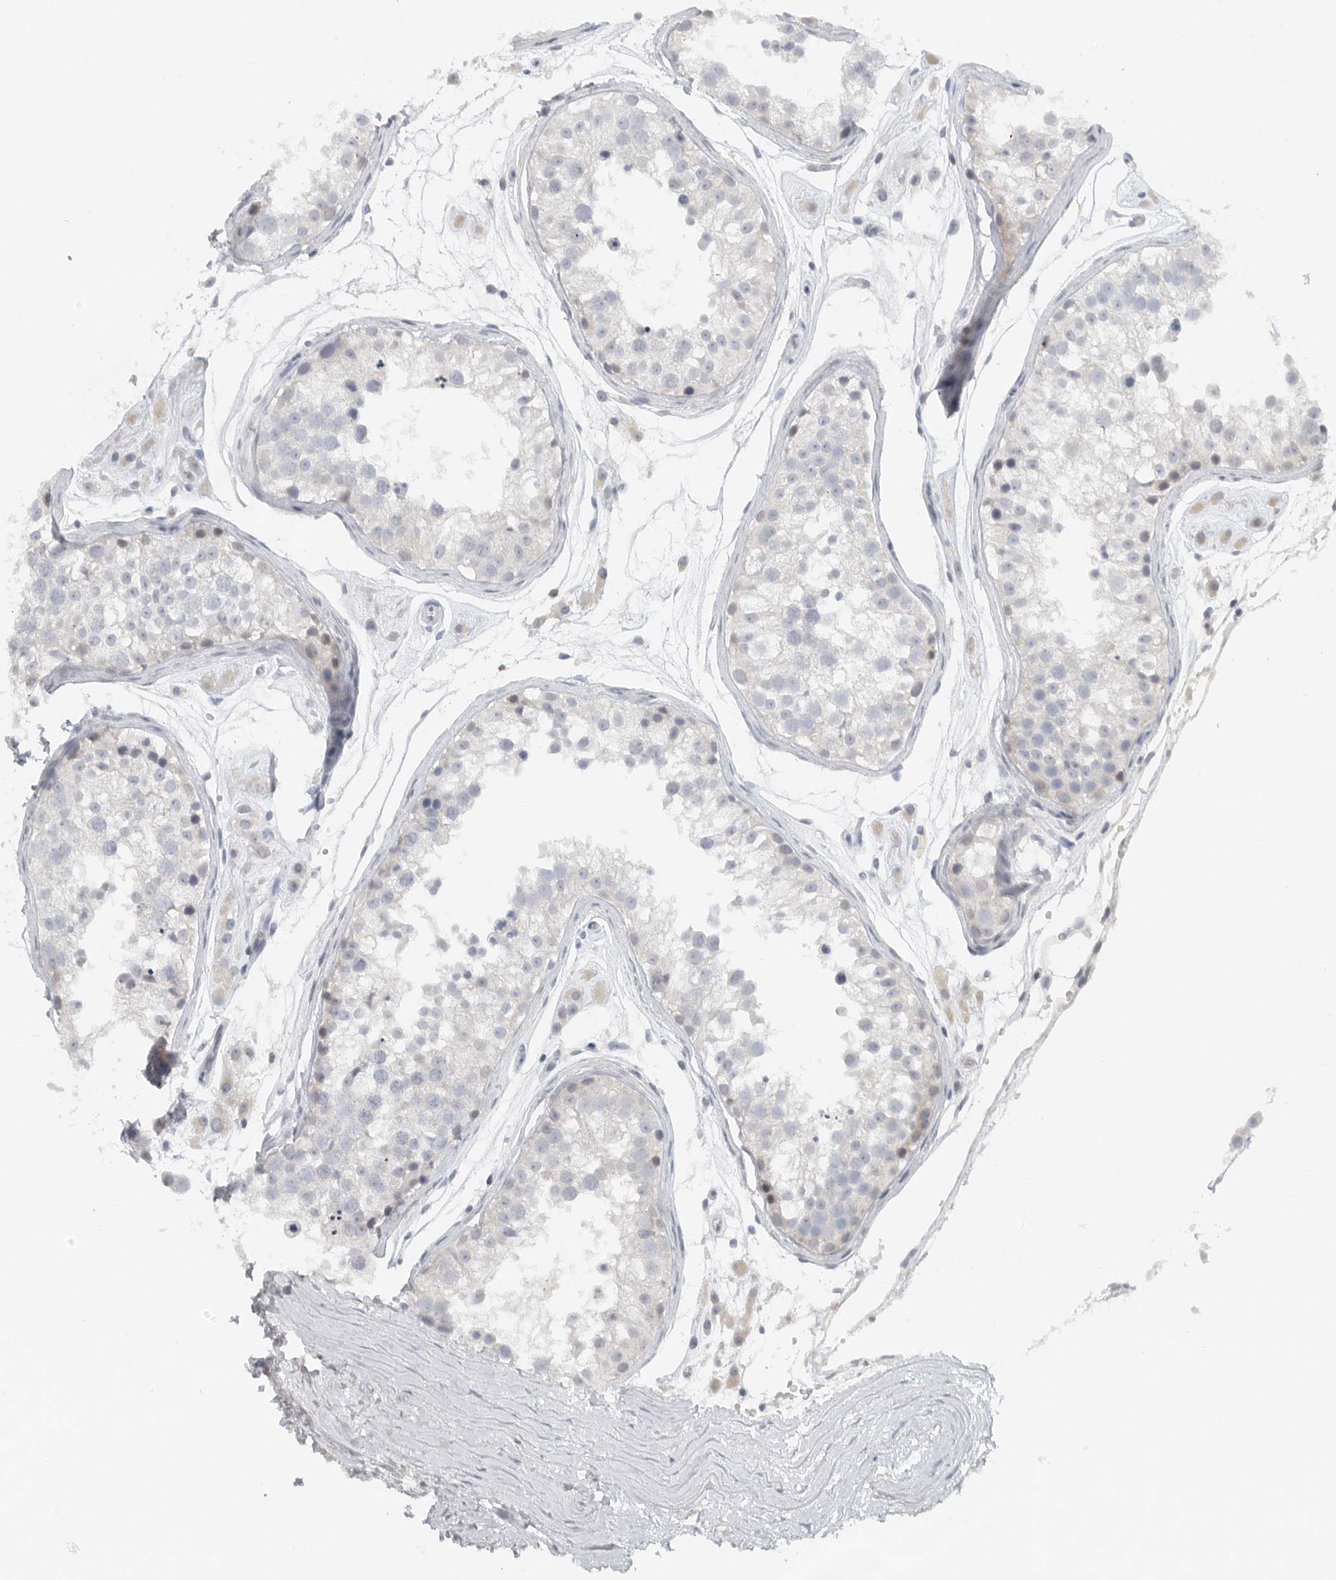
{"staining": {"intensity": "negative", "quantity": "none", "location": "none"}, "tissue": "testis", "cell_type": "Cells in seminiferous ducts", "image_type": "normal", "snomed": [{"axis": "morphology", "description": "Normal tissue, NOS"}, {"axis": "morphology", "description": "Adenocarcinoma, metastatic, NOS"}, {"axis": "topography", "description": "Testis"}], "caption": "High magnification brightfield microscopy of normal testis stained with DAB (3,3'-diaminobenzidine) (brown) and counterstained with hematoxylin (blue): cells in seminiferous ducts show no significant expression. (Stains: DAB (3,3'-diaminobenzidine) immunohistochemistry with hematoxylin counter stain, Microscopy: brightfield microscopy at high magnification).", "gene": "PAM", "patient": {"sex": "male", "age": 26}}